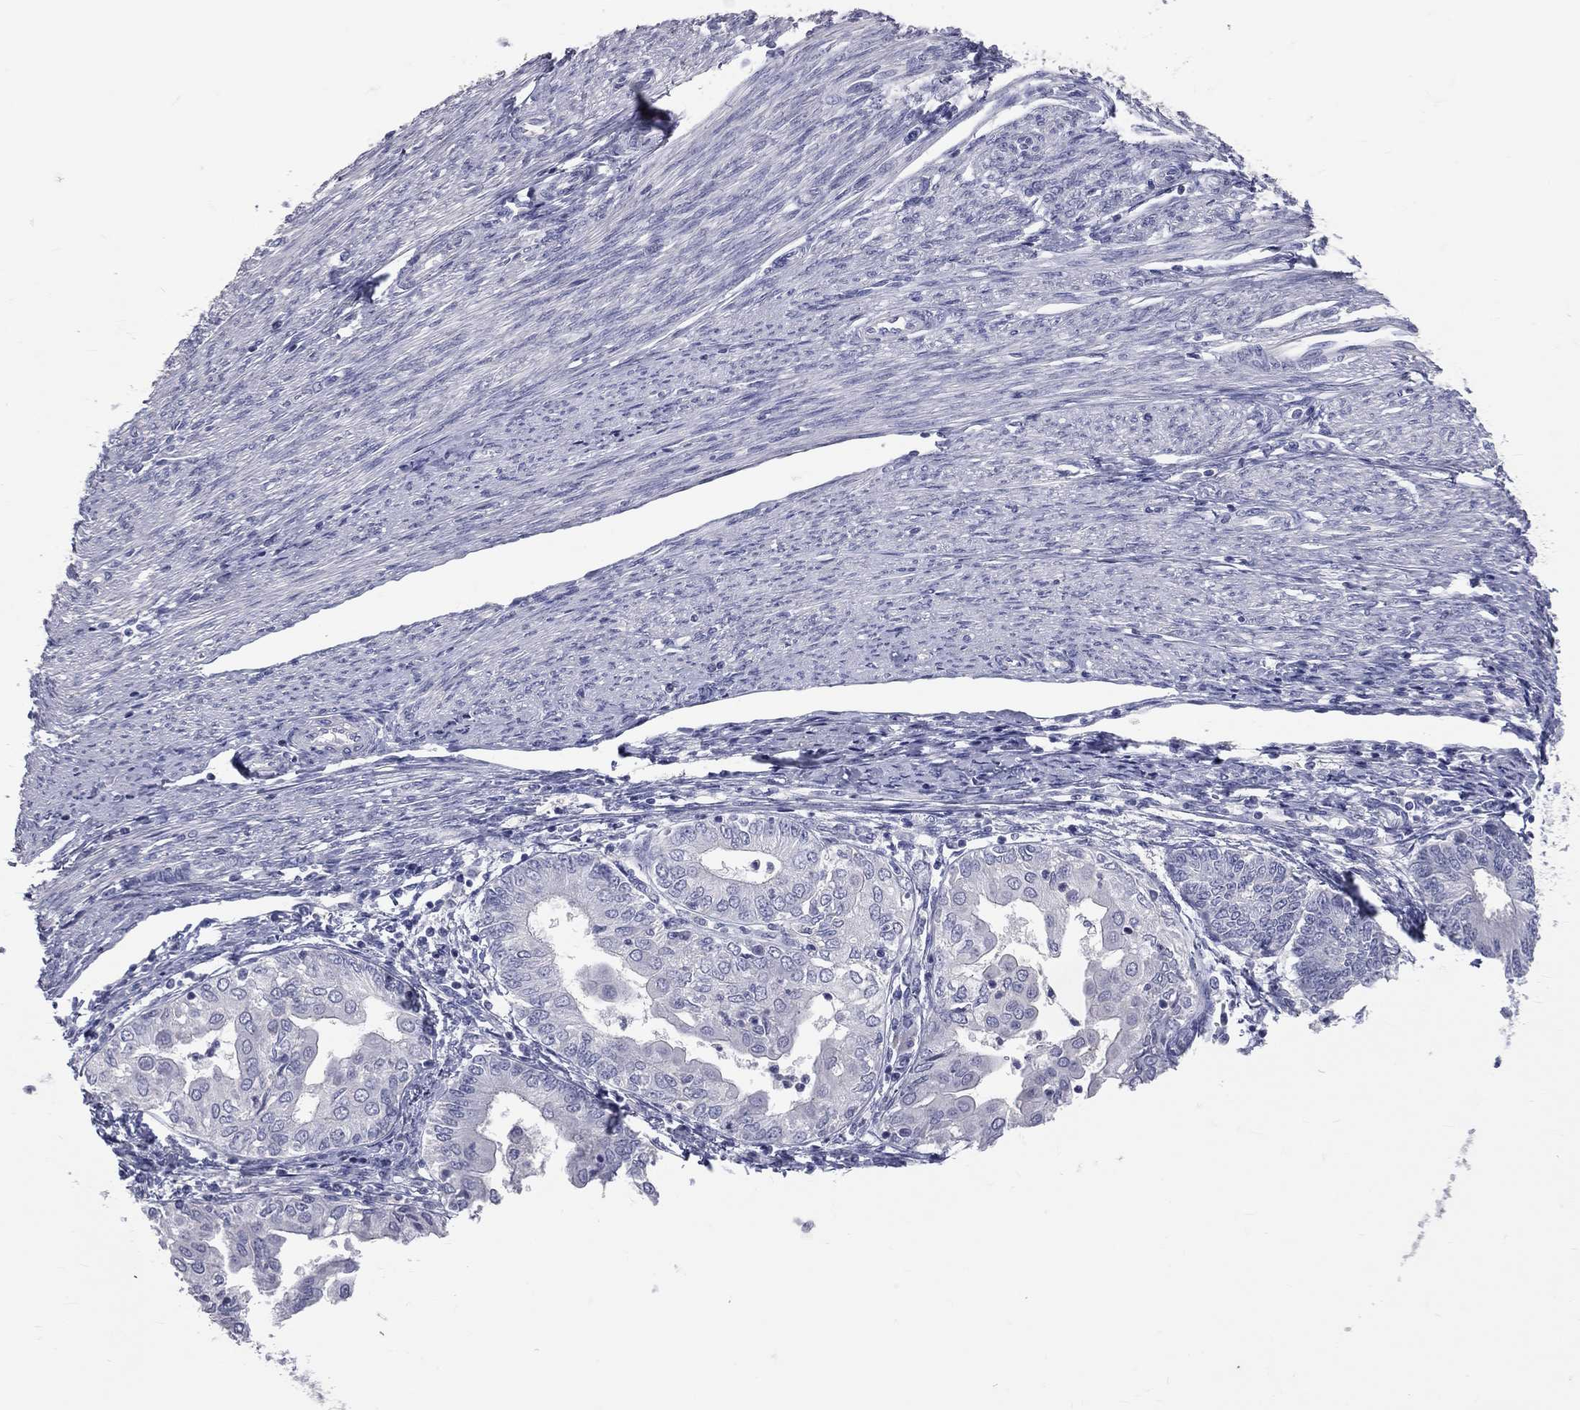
{"staining": {"intensity": "negative", "quantity": "none", "location": "none"}, "tissue": "endometrial cancer", "cell_type": "Tumor cells", "image_type": "cancer", "snomed": [{"axis": "morphology", "description": "Adenocarcinoma, NOS"}, {"axis": "topography", "description": "Endometrium"}], "caption": "Immunohistochemical staining of human endometrial adenocarcinoma reveals no significant positivity in tumor cells.", "gene": "TFPI2", "patient": {"sex": "female", "age": 68}}